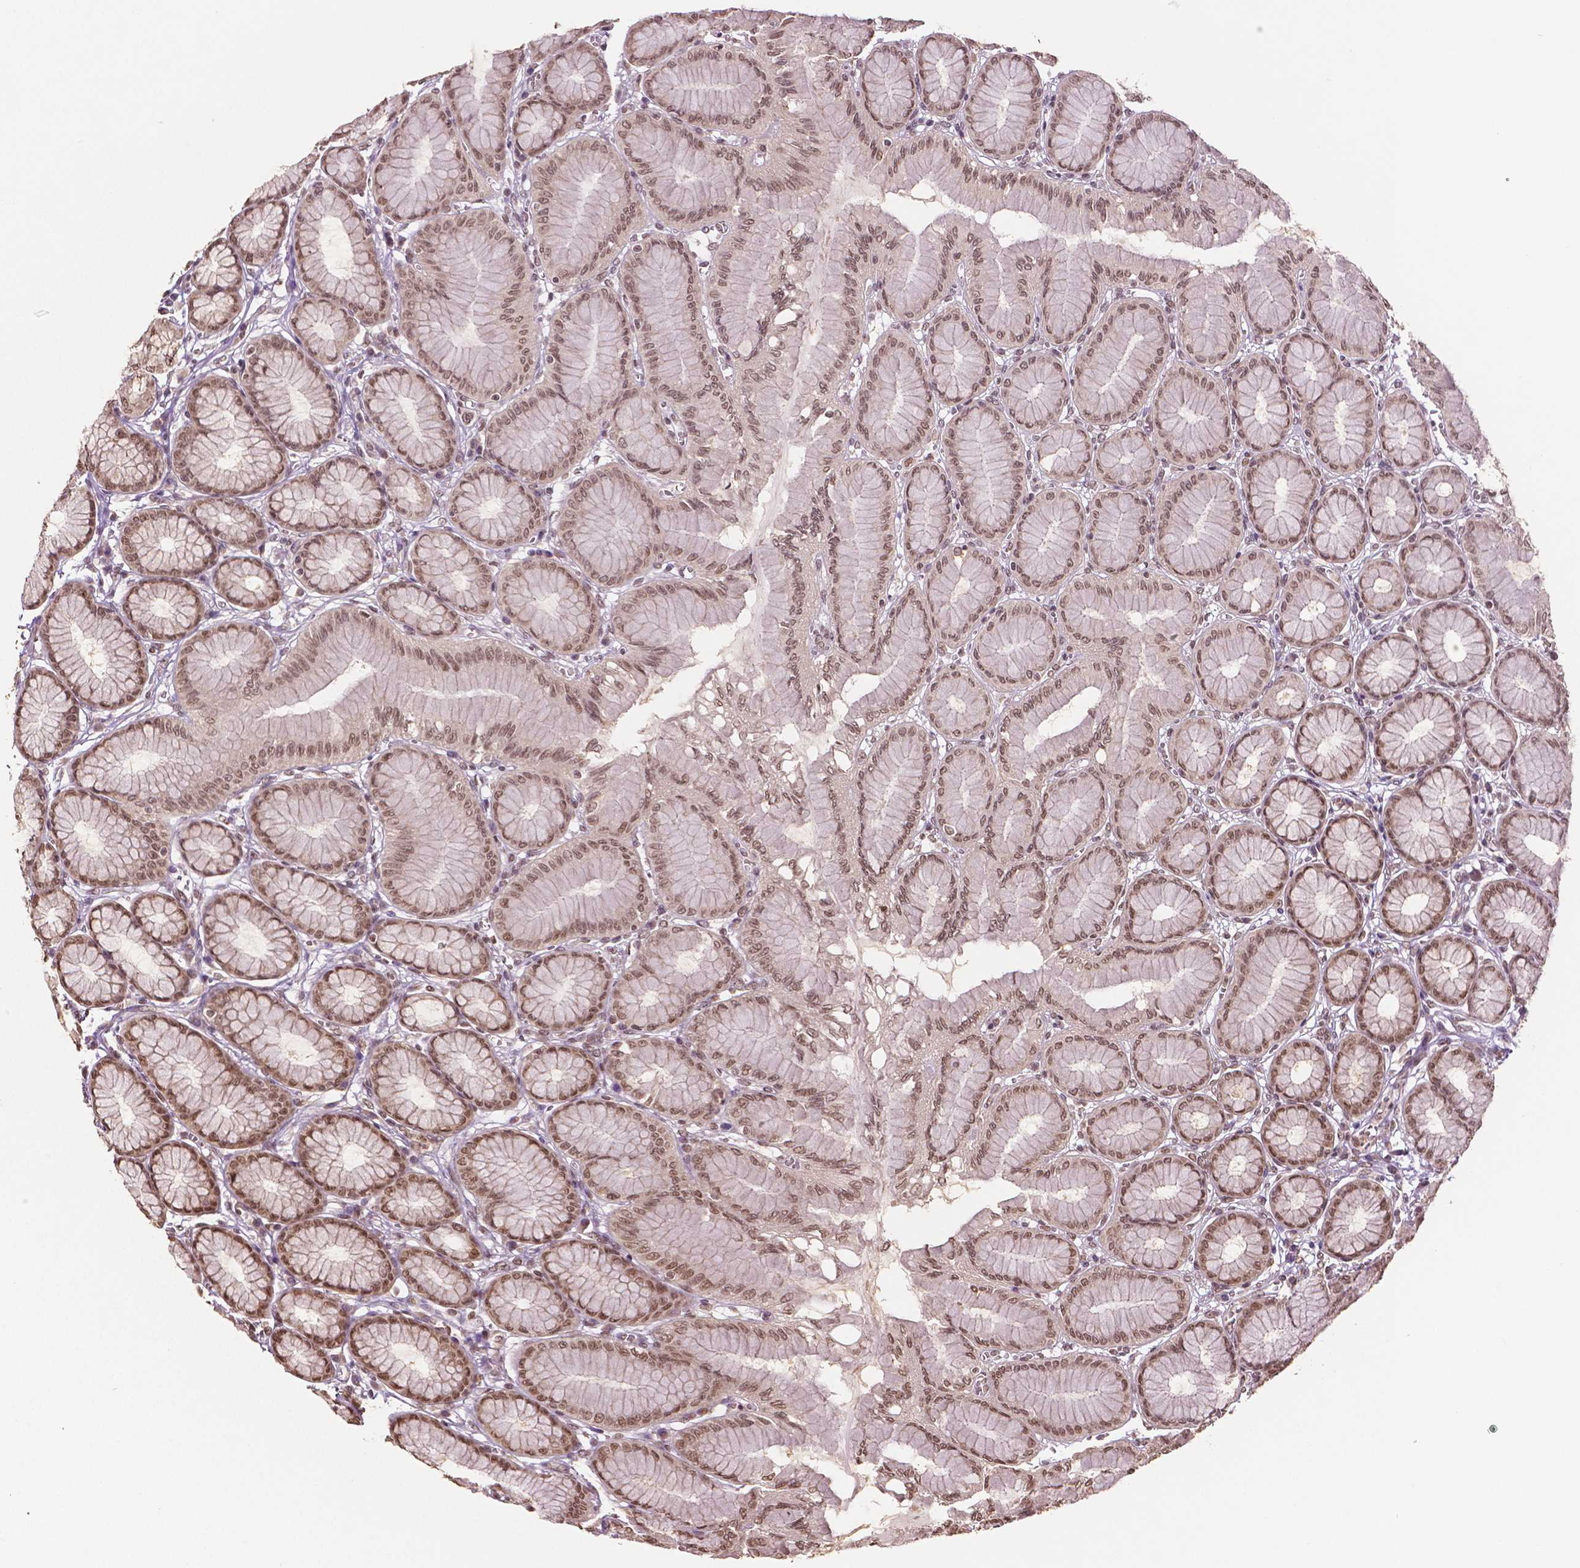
{"staining": {"intensity": "moderate", "quantity": ">75%", "location": "nuclear"}, "tissue": "stomach", "cell_type": "Glandular cells", "image_type": "normal", "snomed": [{"axis": "morphology", "description": "Normal tissue, NOS"}, {"axis": "topography", "description": "Stomach"}, {"axis": "topography", "description": "Stomach, lower"}], "caption": "A histopathology image showing moderate nuclear staining in approximately >75% of glandular cells in normal stomach, as visualized by brown immunohistochemical staining.", "gene": "DEK", "patient": {"sex": "male", "age": 76}}